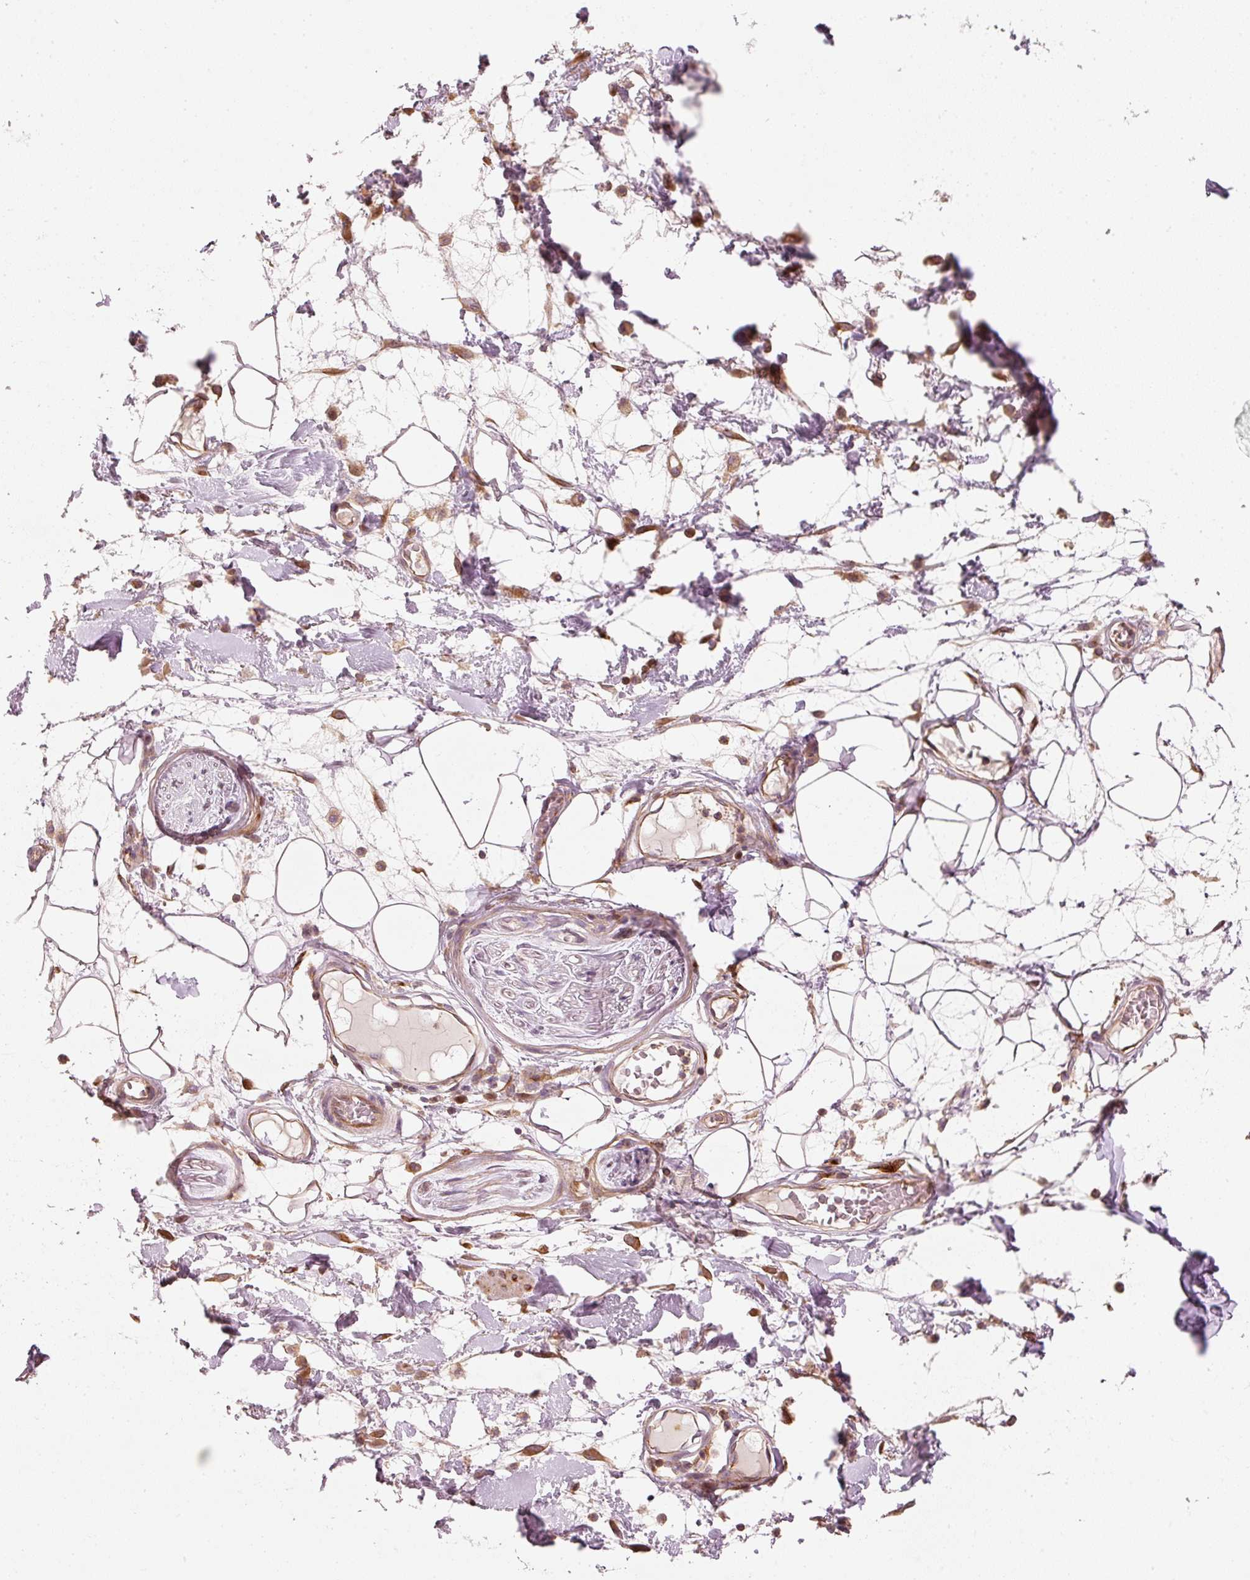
{"staining": {"intensity": "weak", "quantity": "<25%", "location": "cytoplasmic/membranous"}, "tissue": "adipose tissue", "cell_type": "Adipocytes", "image_type": "normal", "snomed": [{"axis": "morphology", "description": "Normal tissue, NOS"}, {"axis": "topography", "description": "Vulva"}, {"axis": "topography", "description": "Peripheral nerve tissue"}], "caption": "The image exhibits no significant expression in adipocytes of adipose tissue. Brightfield microscopy of immunohistochemistry stained with DAB (3,3'-diaminobenzidine) (brown) and hematoxylin (blue), captured at high magnification.", "gene": "TREX2", "patient": {"sex": "female", "age": 68}}